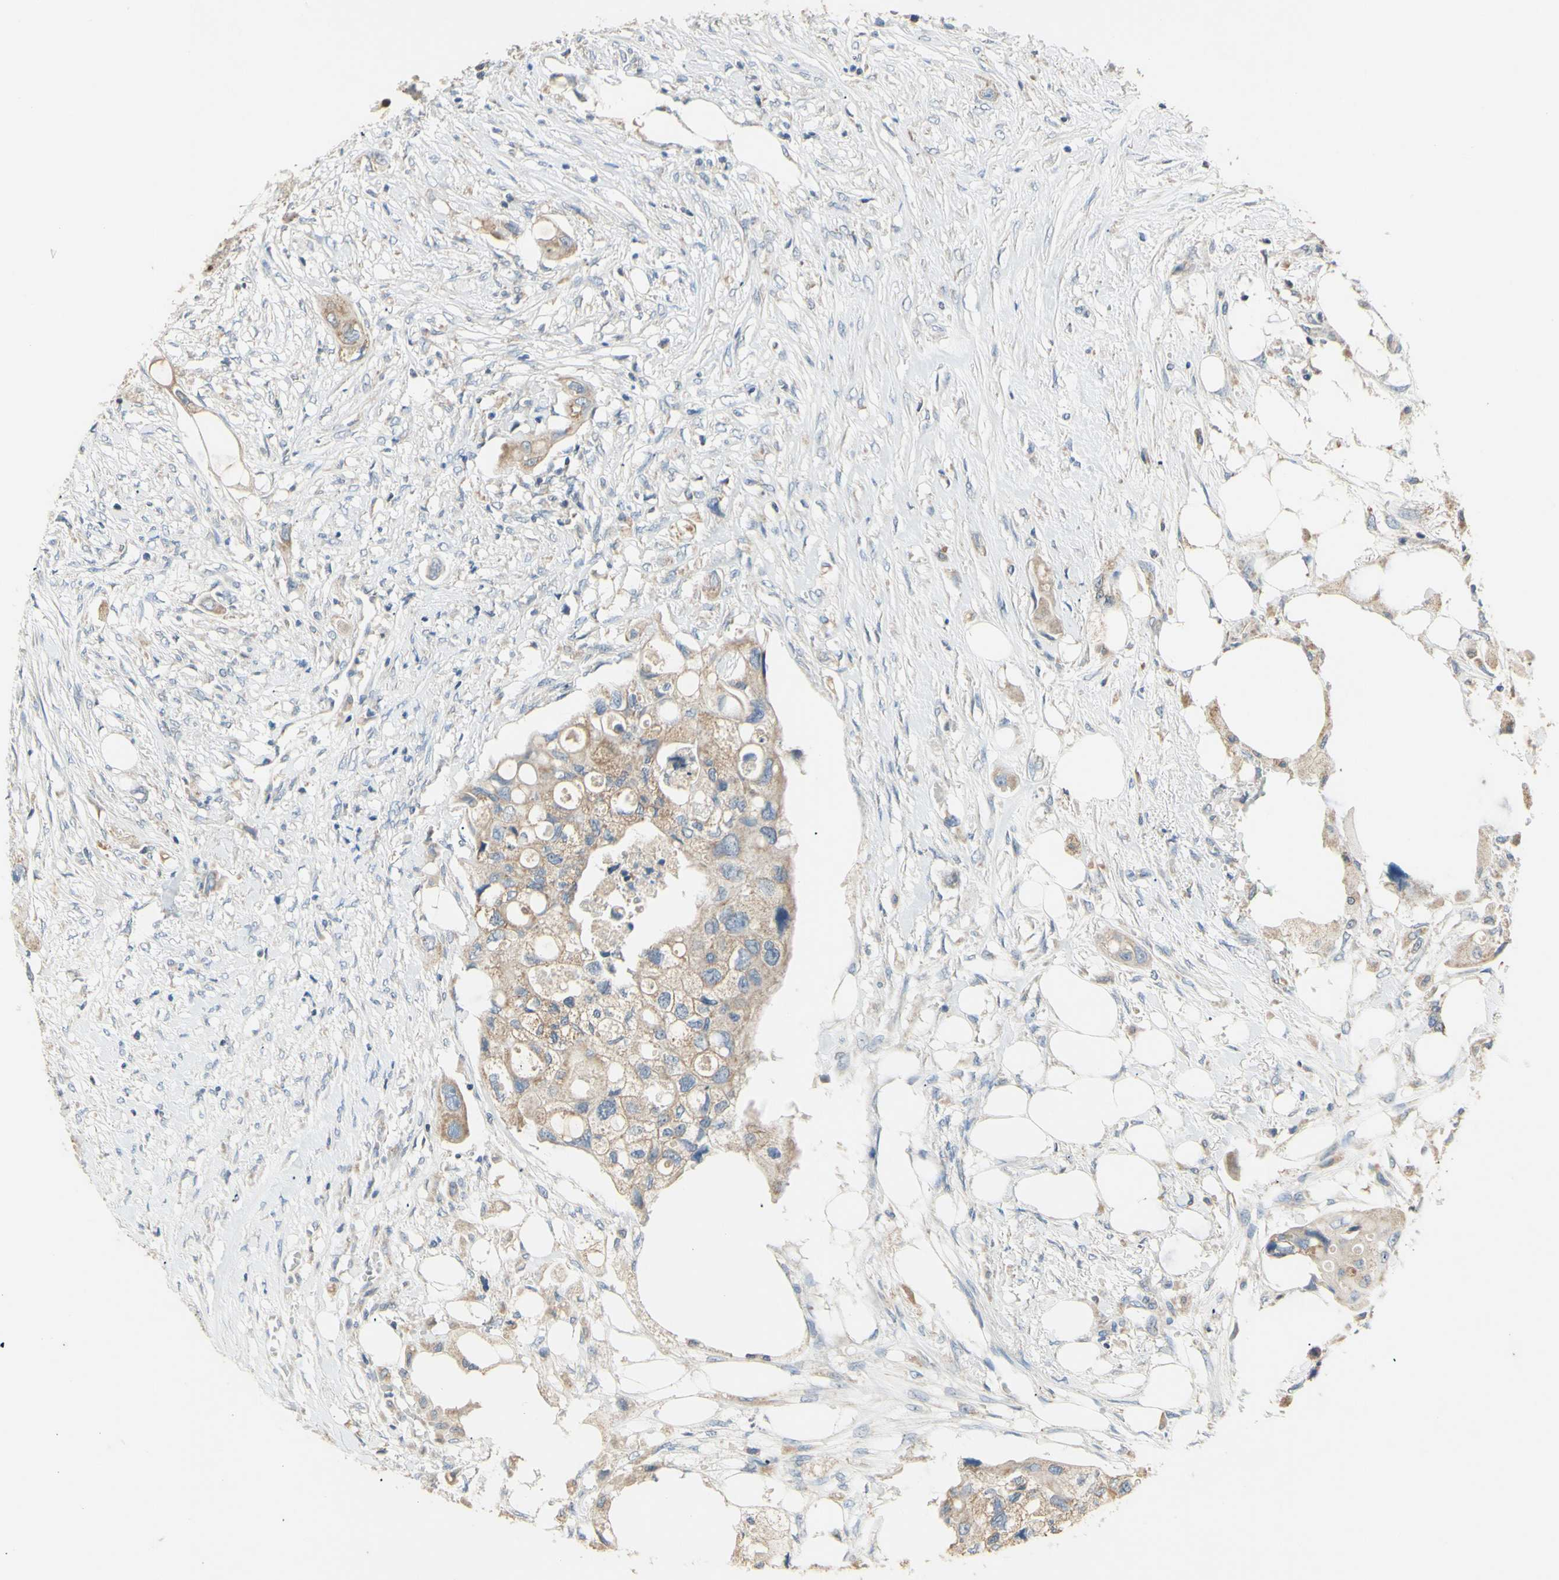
{"staining": {"intensity": "weak", "quantity": ">75%", "location": "cytoplasmic/membranous"}, "tissue": "colorectal cancer", "cell_type": "Tumor cells", "image_type": "cancer", "snomed": [{"axis": "morphology", "description": "Adenocarcinoma, NOS"}, {"axis": "topography", "description": "Colon"}], "caption": "Immunohistochemical staining of colorectal cancer (adenocarcinoma) reveals low levels of weak cytoplasmic/membranous protein expression in about >75% of tumor cells. (DAB (3,3'-diaminobenzidine) = brown stain, brightfield microscopy at high magnification).", "gene": "PTGIS", "patient": {"sex": "female", "age": 57}}